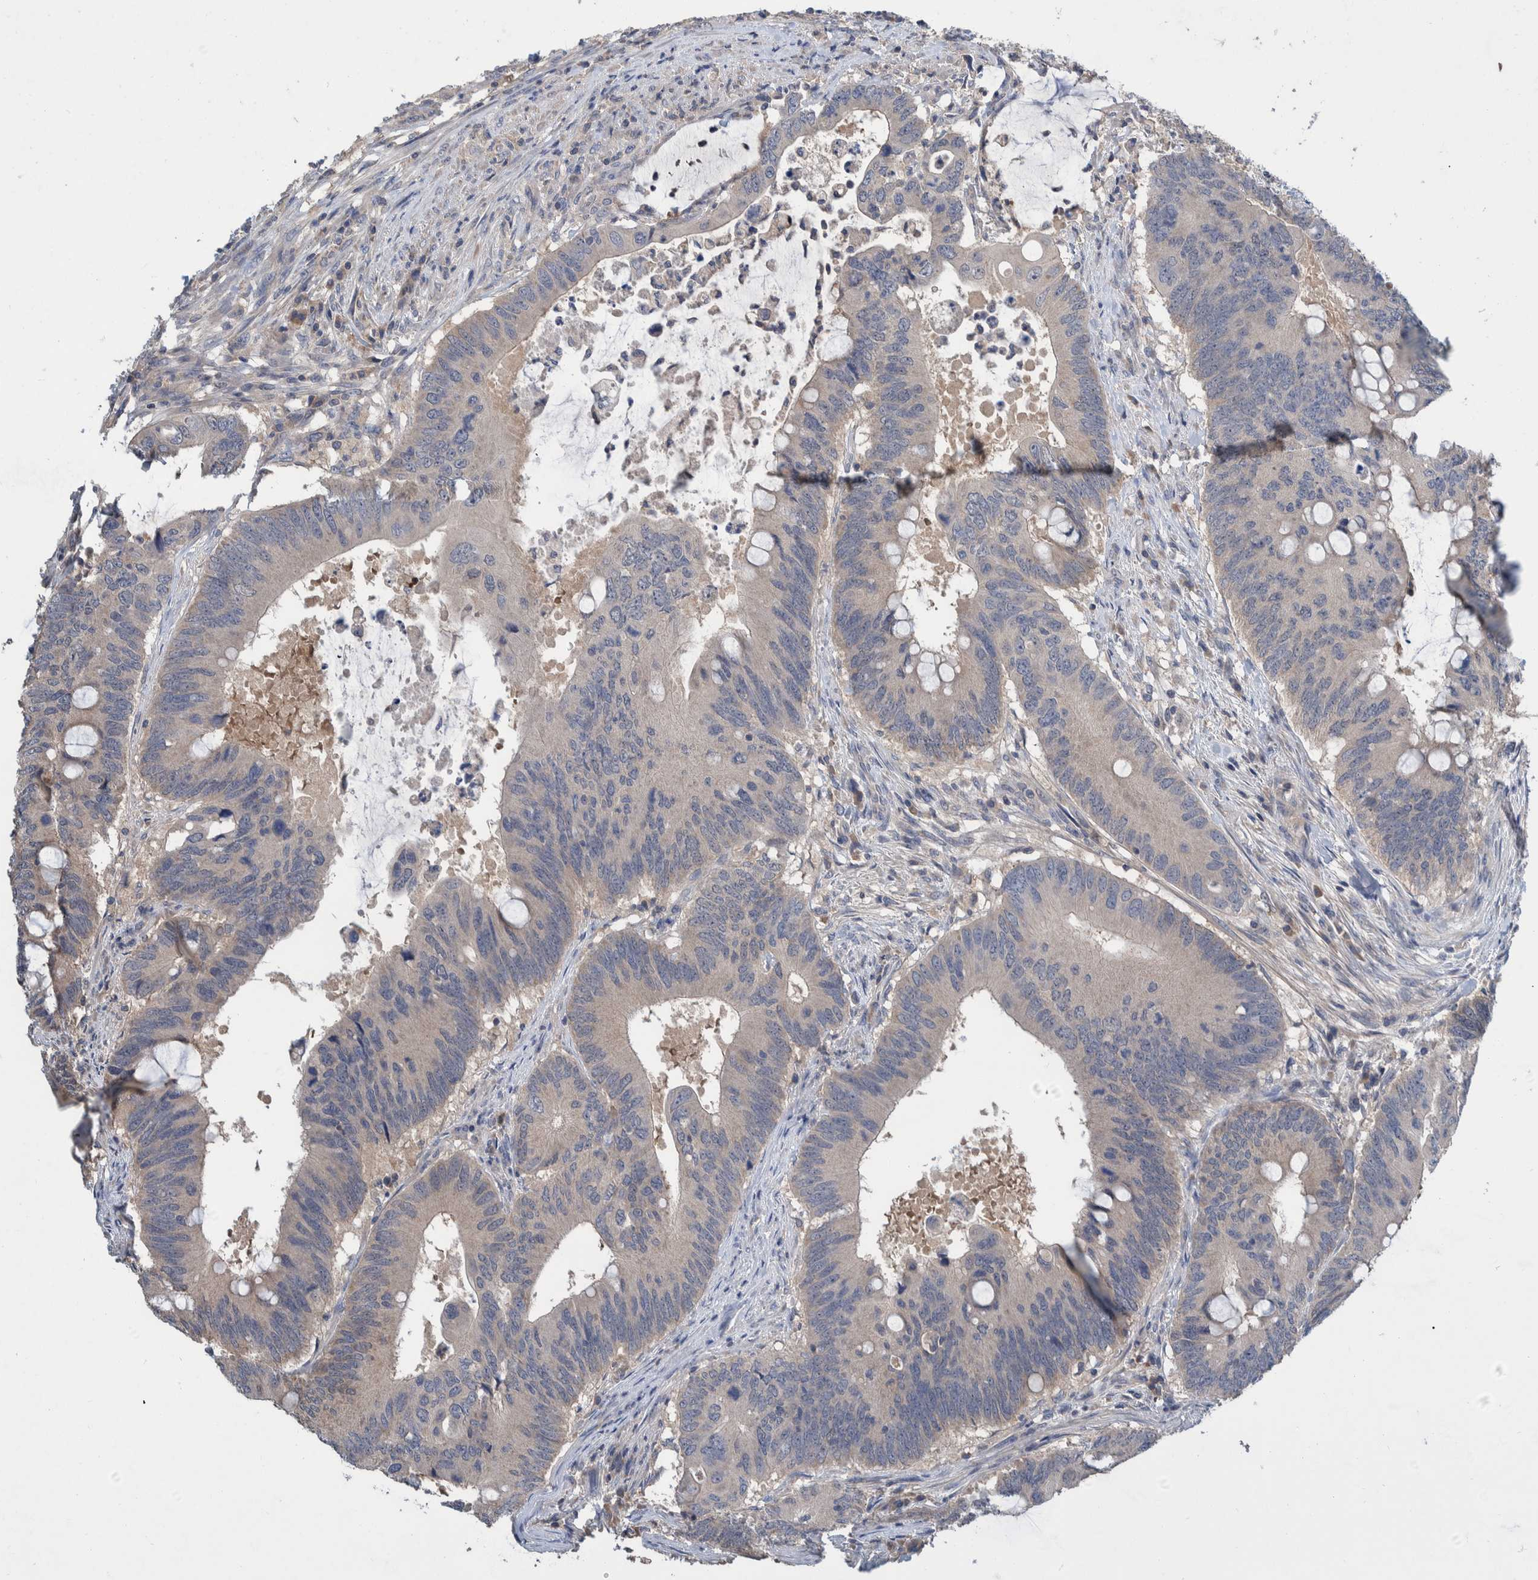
{"staining": {"intensity": "weak", "quantity": "25%-75%", "location": "cytoplasmic/membranous"}, "tissue": "colorectal cancer", "cell_type": "Tumor cells", "image_type": "cancer", "snomed": [{"axis": "morphology", "description": "Adenocarcinoma, NOS"}, {"axis": "topography", "description": "Colon"}], "caption": "Adenocarcinoma (colorectal) stained with DAB IHC exhibits low levels of weak cytoplasmic/membranous positivity in about 25%-75% of tumor cells. (DAB = brown stain, brightfield microscopy at high magnification).", "gene": "PLPBP", "patient": {"sex": "male", "age": 71}}